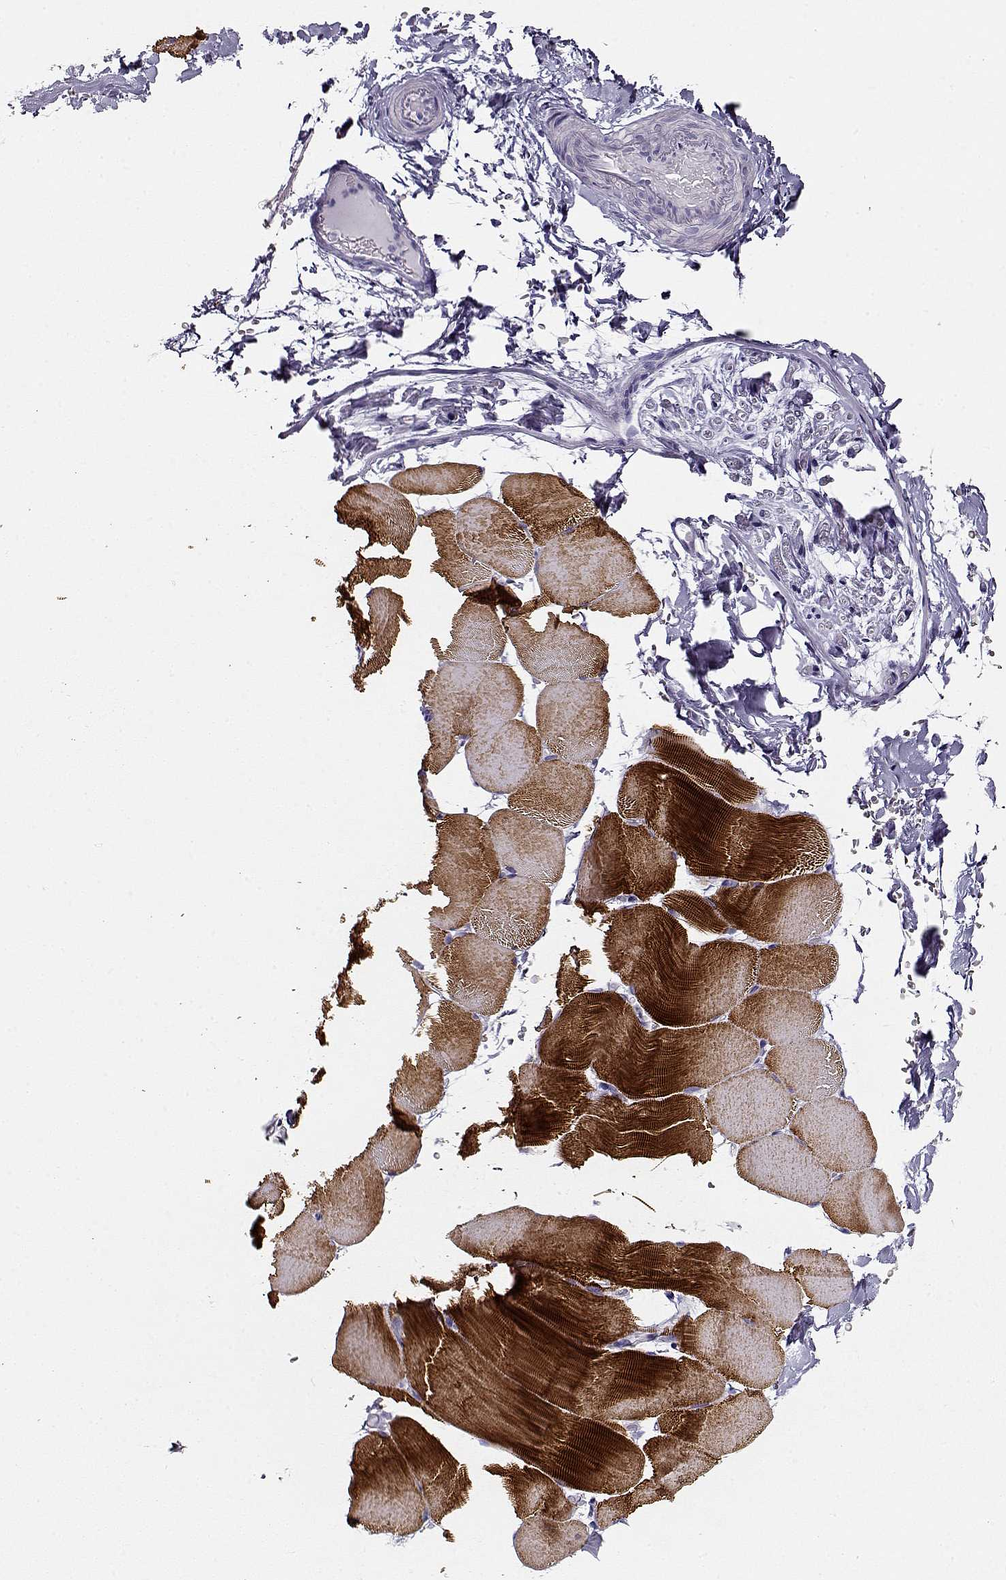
{"staining": {"intensity": "strong", "quantity": "25%-75%", "location": "cytoplasmic/membranous"}, "tissue": "skeletal muscle", "cell_type": "Myocytes", "image_type": "normal", "snomed": [{"axis": "morphology", "description": "Normal tissue, NOS"}, {"axis": "topography", "description": "Skeletal muscle"}], "caption": "Strong cytoplasmic/membranous staining is seen in approximately 25%-75% of myocytes in normal skeletal muscle.", "gene": "ACTN2", "patient": {"sex": "female", "age": 37}}